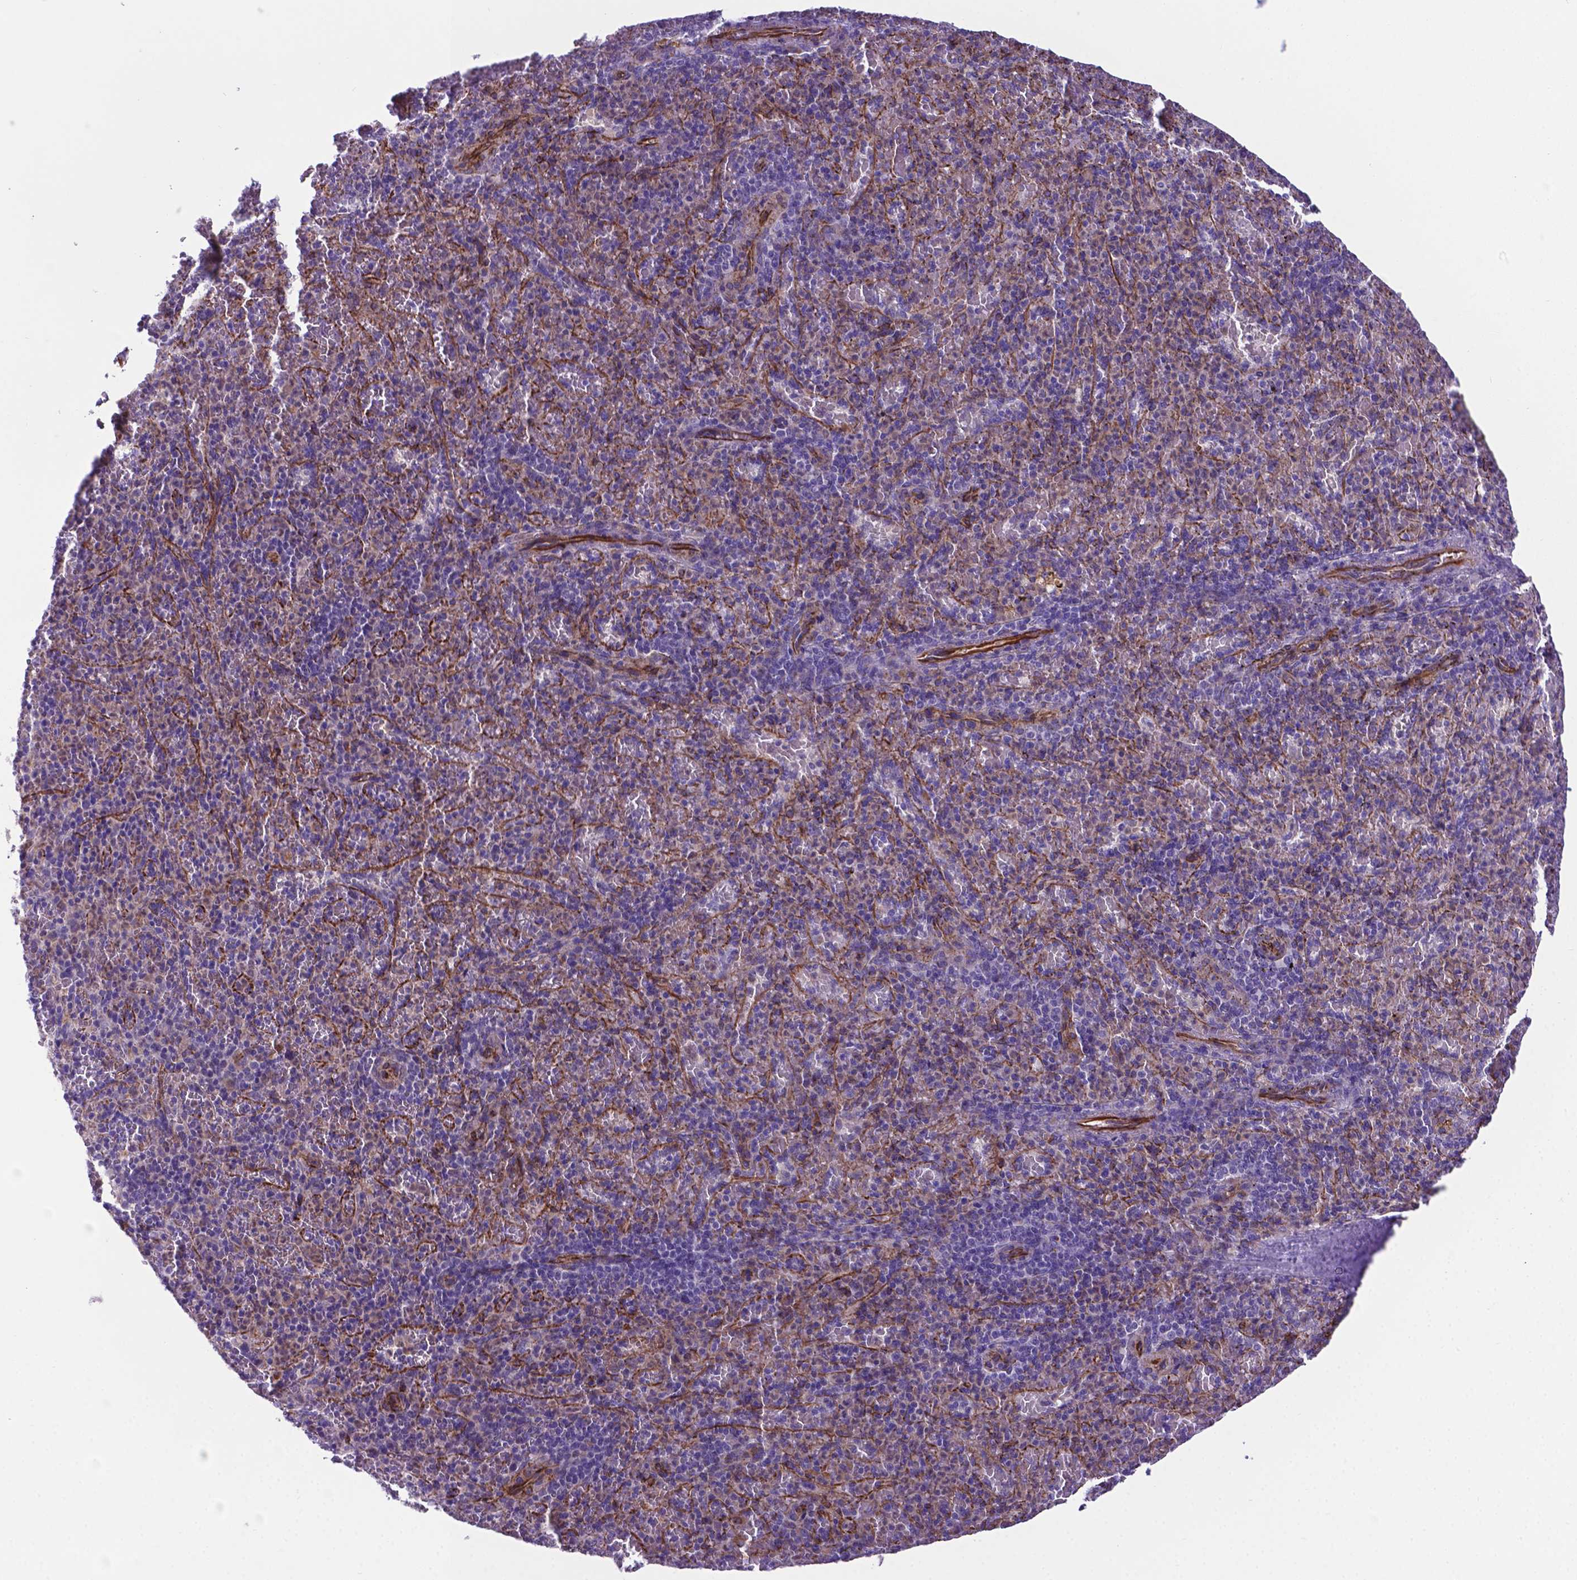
{"staining": {"intensity": "negative", "quantity": "none", "location": "none"}, "tissue": "spleen", "cell_type": "Cells in red pulp", "image_type": "normal", "snomed": [{"axis": "morphology", "description": "Normal tissue, NOS"}, {"axis": "topography", "description": "Spleen"}], "caption": "This is a photomicrograph of immunohistochemistry staining of unremarkable spleen, which shows no positivity in cells in red pulp.", "gene": "LZTR1", "patient": {"sex": "female", "age": 74}}